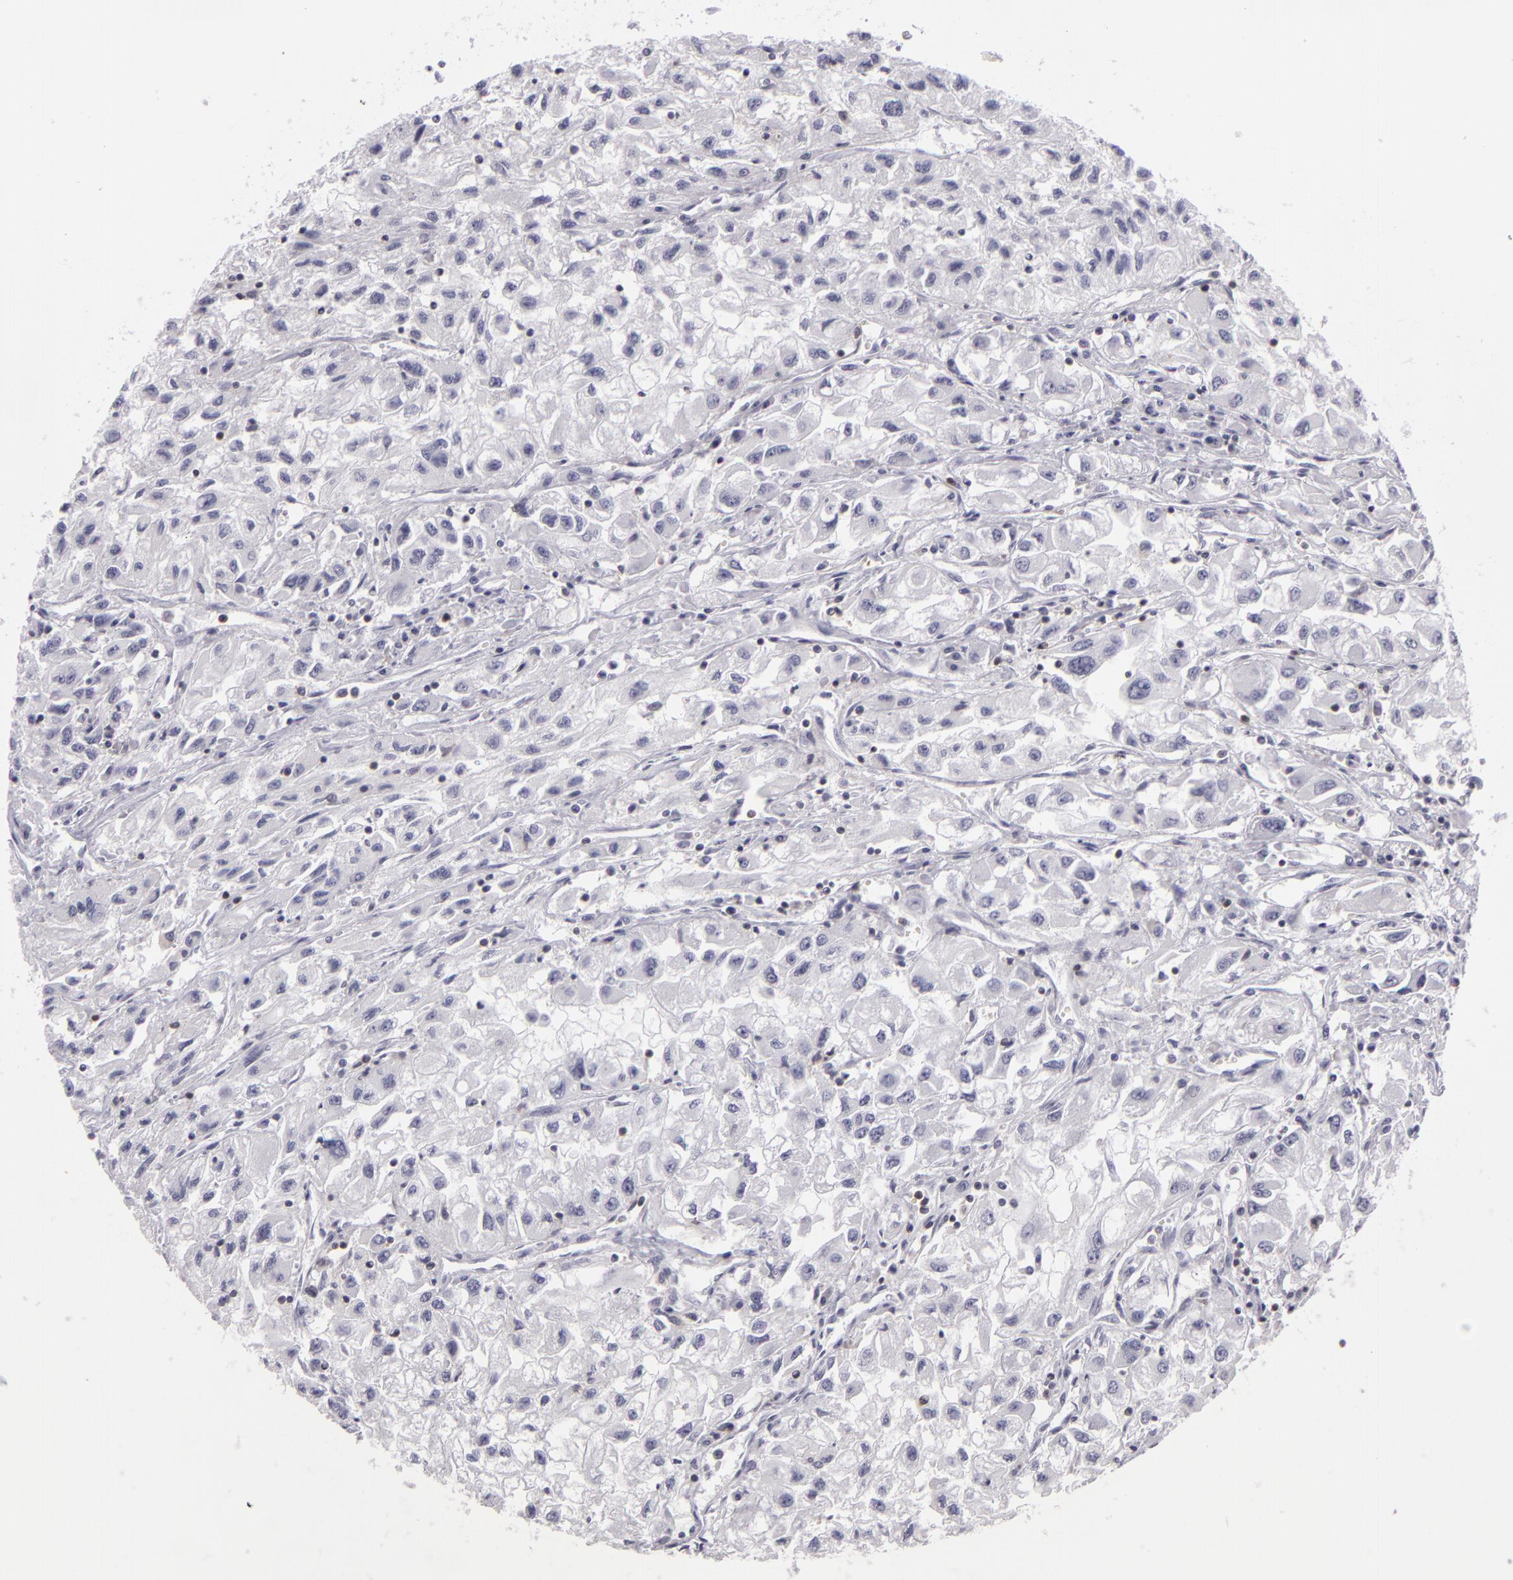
{"staining": {"intensity": "negative", "quantity": "none", "location": "none"}, "tissue": "renal cancer", "cell_type": "Tumor cells", "image_type": "cancer", "snomed": [{"axis": "morphology", "description": "Adenocarcinoma, NOS"}, {"axis": "topography", "description": "Kidney"}], "caption": "IHC photomicrograph of human renal cancer stained for a protein (brown), which demonstrates no positivity in tumor cells. (Stains: DAB immunohistochemistry with hematoxylin counter stain, Microscopy: brightfield microscopy at high magnification).", "gene": "KCNAB2", "patient": {"sex": "male", "age": 59}}